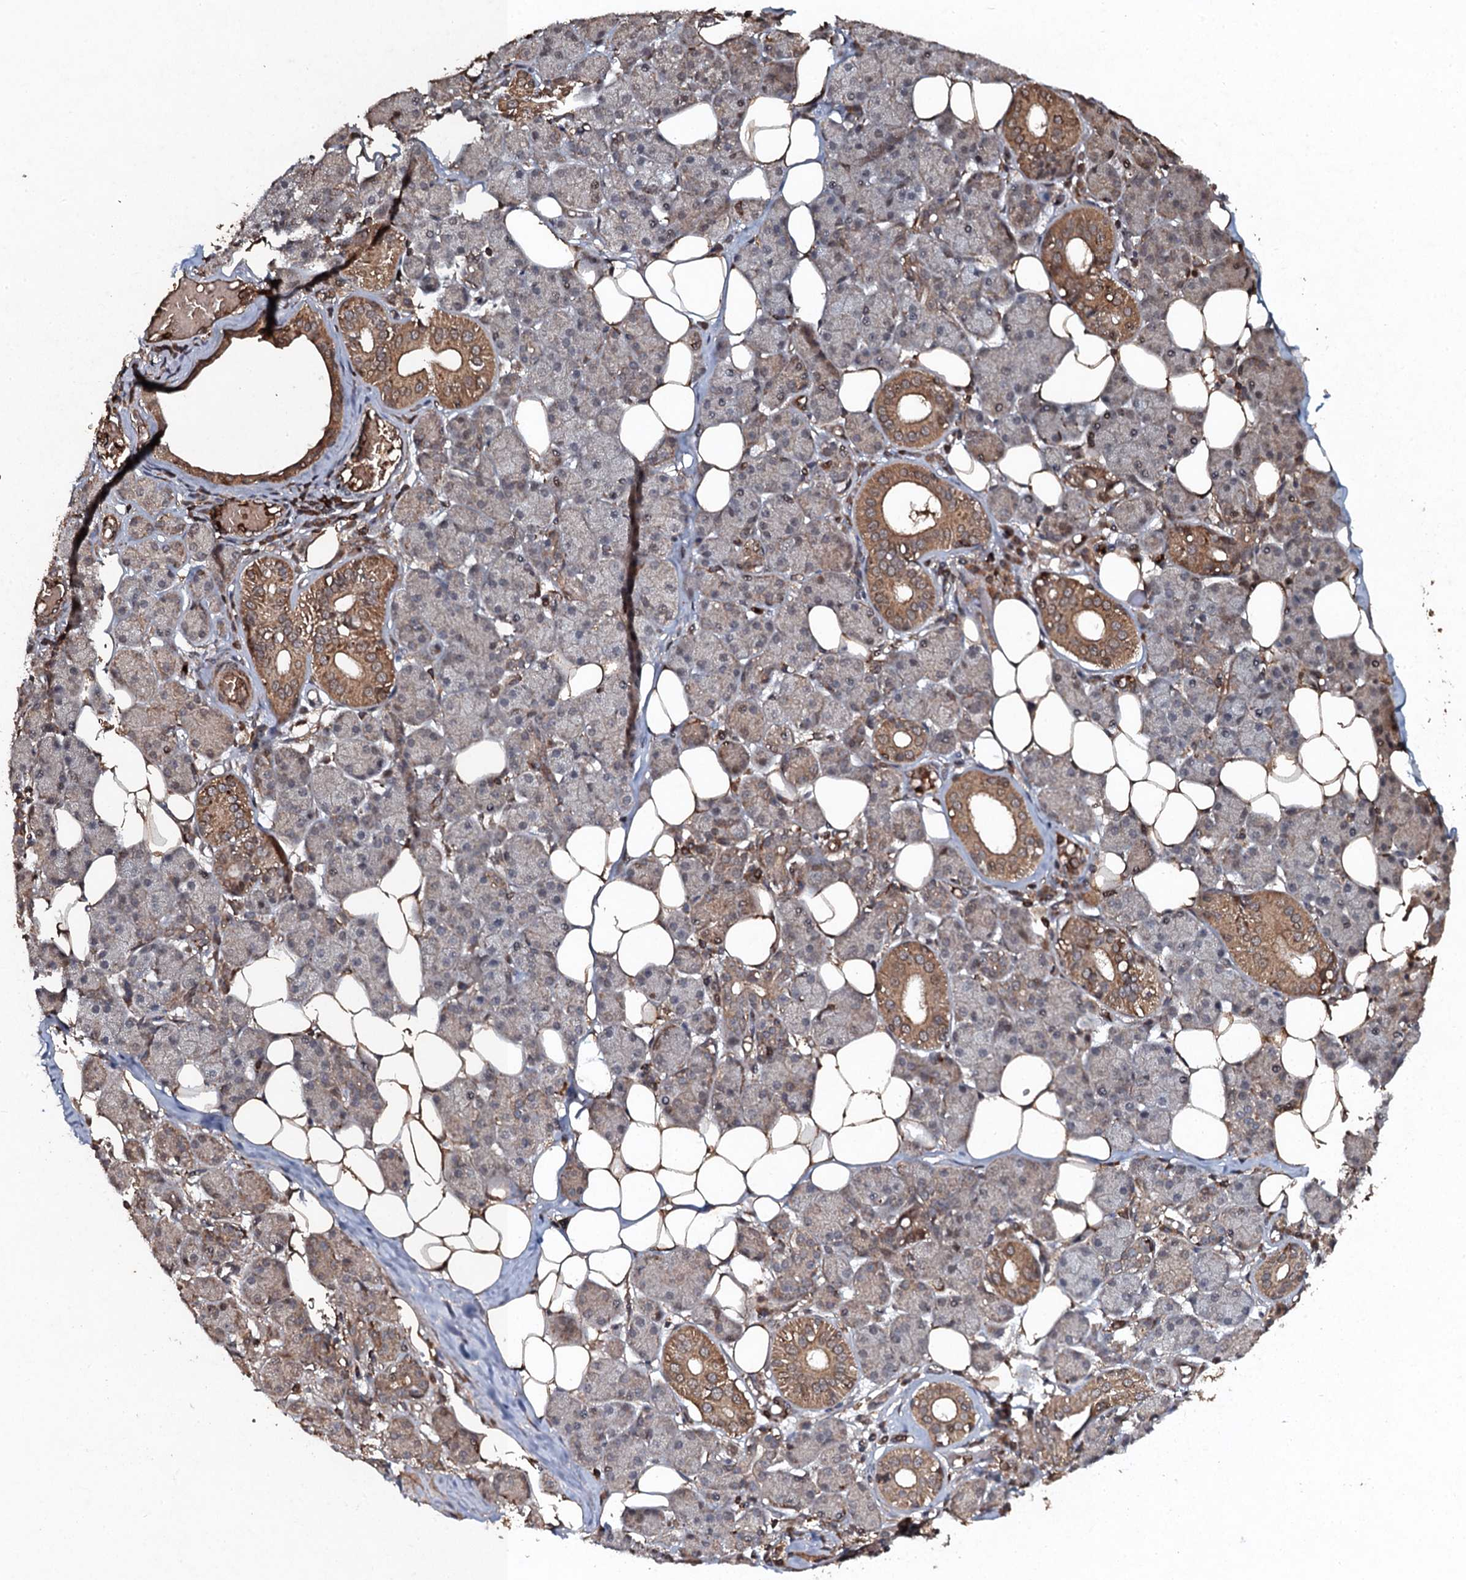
{"staining": {"intensity": "moderate", "quantity": "25%-75%", "location": "cytoplasmic/membranous"}, "tissue": "salivary gland", "cell_type": "Glandular cells", "image_type": "normal", "snomed": [{"axis": "morphology", "description": "Normal tissue, NOS"}, {"axis": "topography", "description": "Salivary gland"}], "caption": "DAB (3,3'-diaminobenzidine) immunohistochemical staining of benign salivary gland displays moderate cytoplasmic/membranous protein expression in approximately 25%-75% of glandular cells. The staining was performed using DAB (3,3'-diaminobenzidine) to visualize the protein expression in brown, while the nuclei were stained in blue with hematoxylin (Magnification: 20x).", "gene": "ADGRG3", "patient": {"sex": "female", "age": 33}}